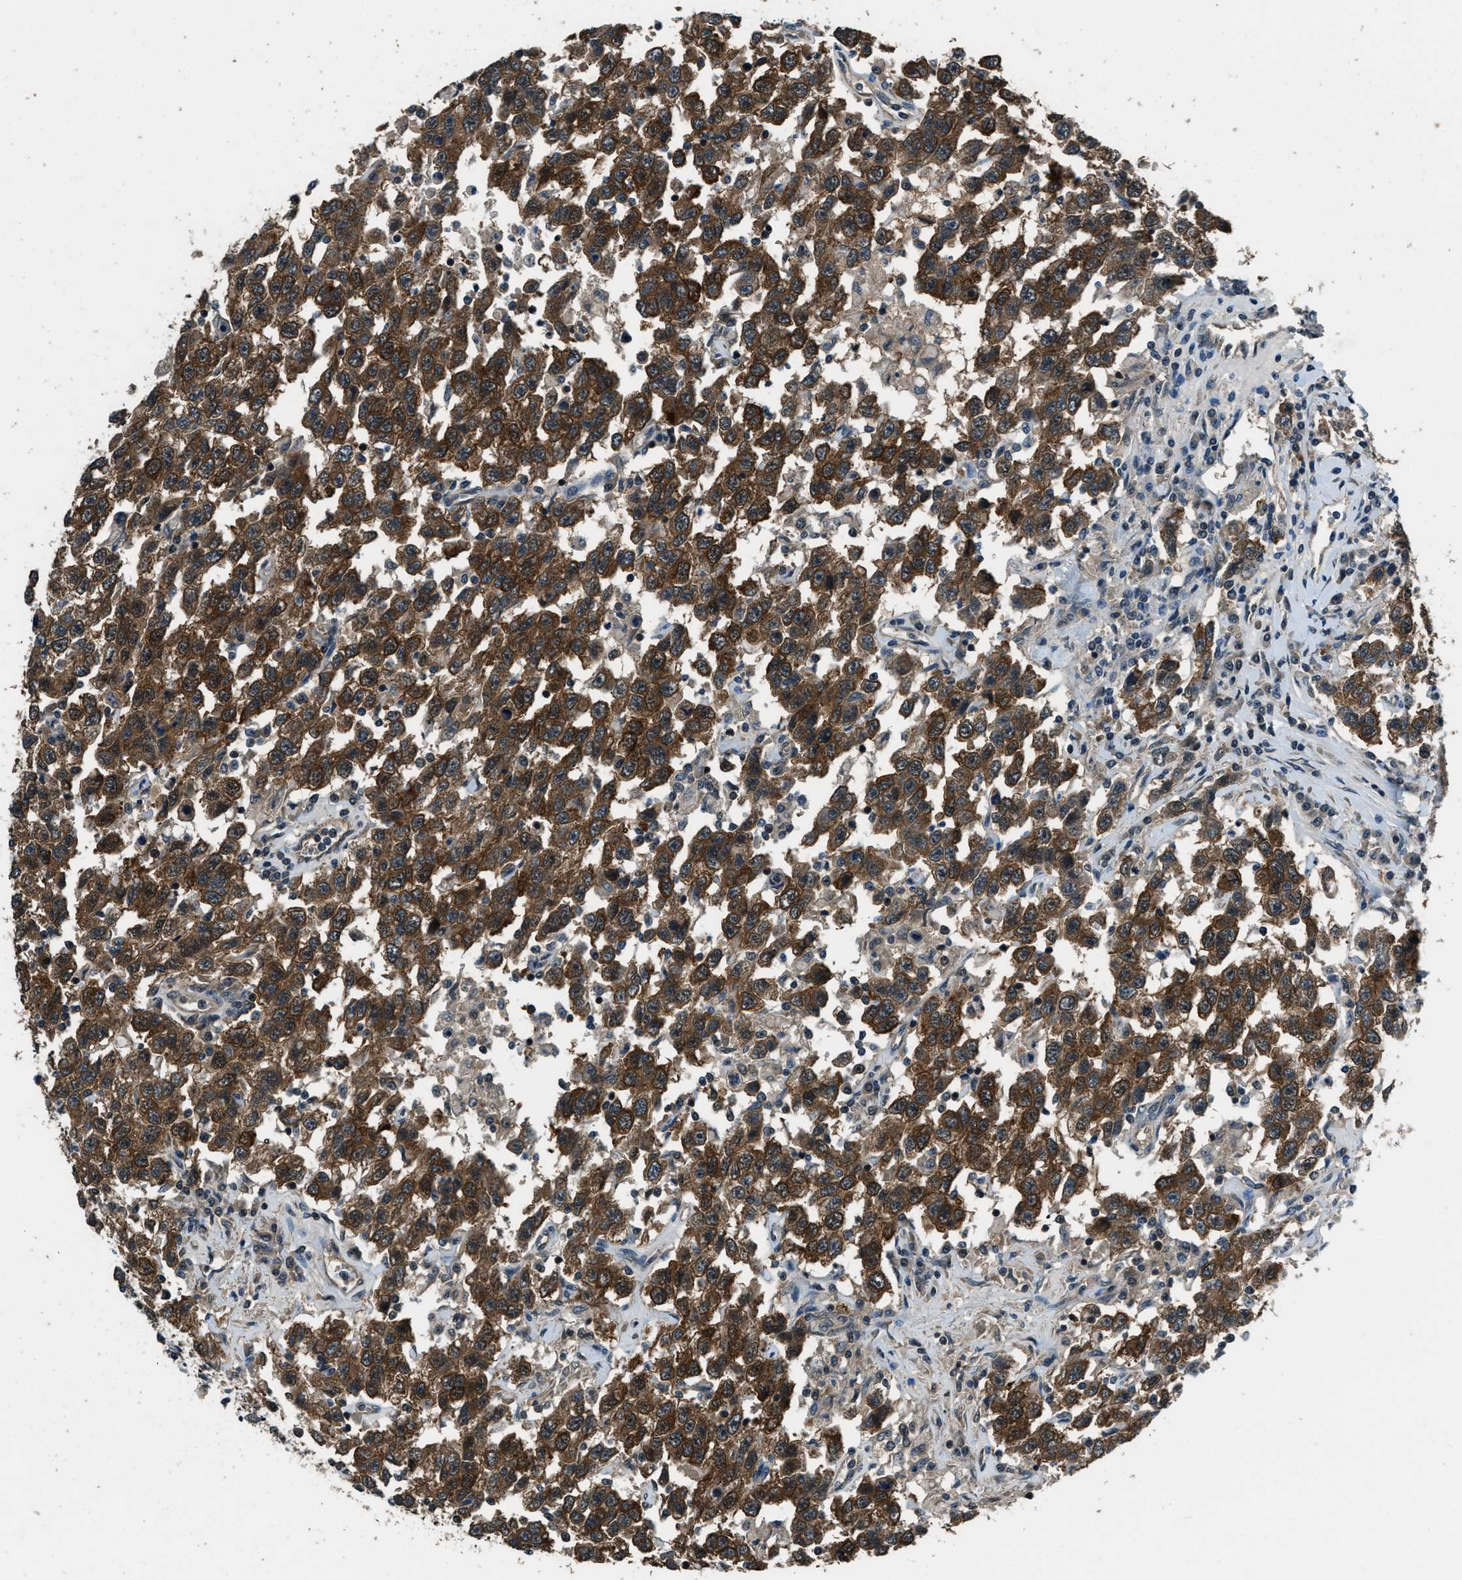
{"staining": {"intensity": "strong", "quantity": ">75%", "location": "cytoplasmic/membranous"}, "tissue": "testis cancer", "cell_type": "Tumor cells", "image_type": "cancer", "snomed": [{"axis": "morphology", "description": "Seminoma, NOS"}, {"axis": "topography", "description": "Testis"}], "caption": "Immunohistochemistry (IHC) (DAB) staining of human seminoma (testis) displays strong cytoplasmic/membranous protein staining in approximately >75% of tumor cells.", "gene": "NUDCD3", "patient": {"sex": "male", "age": 41}}